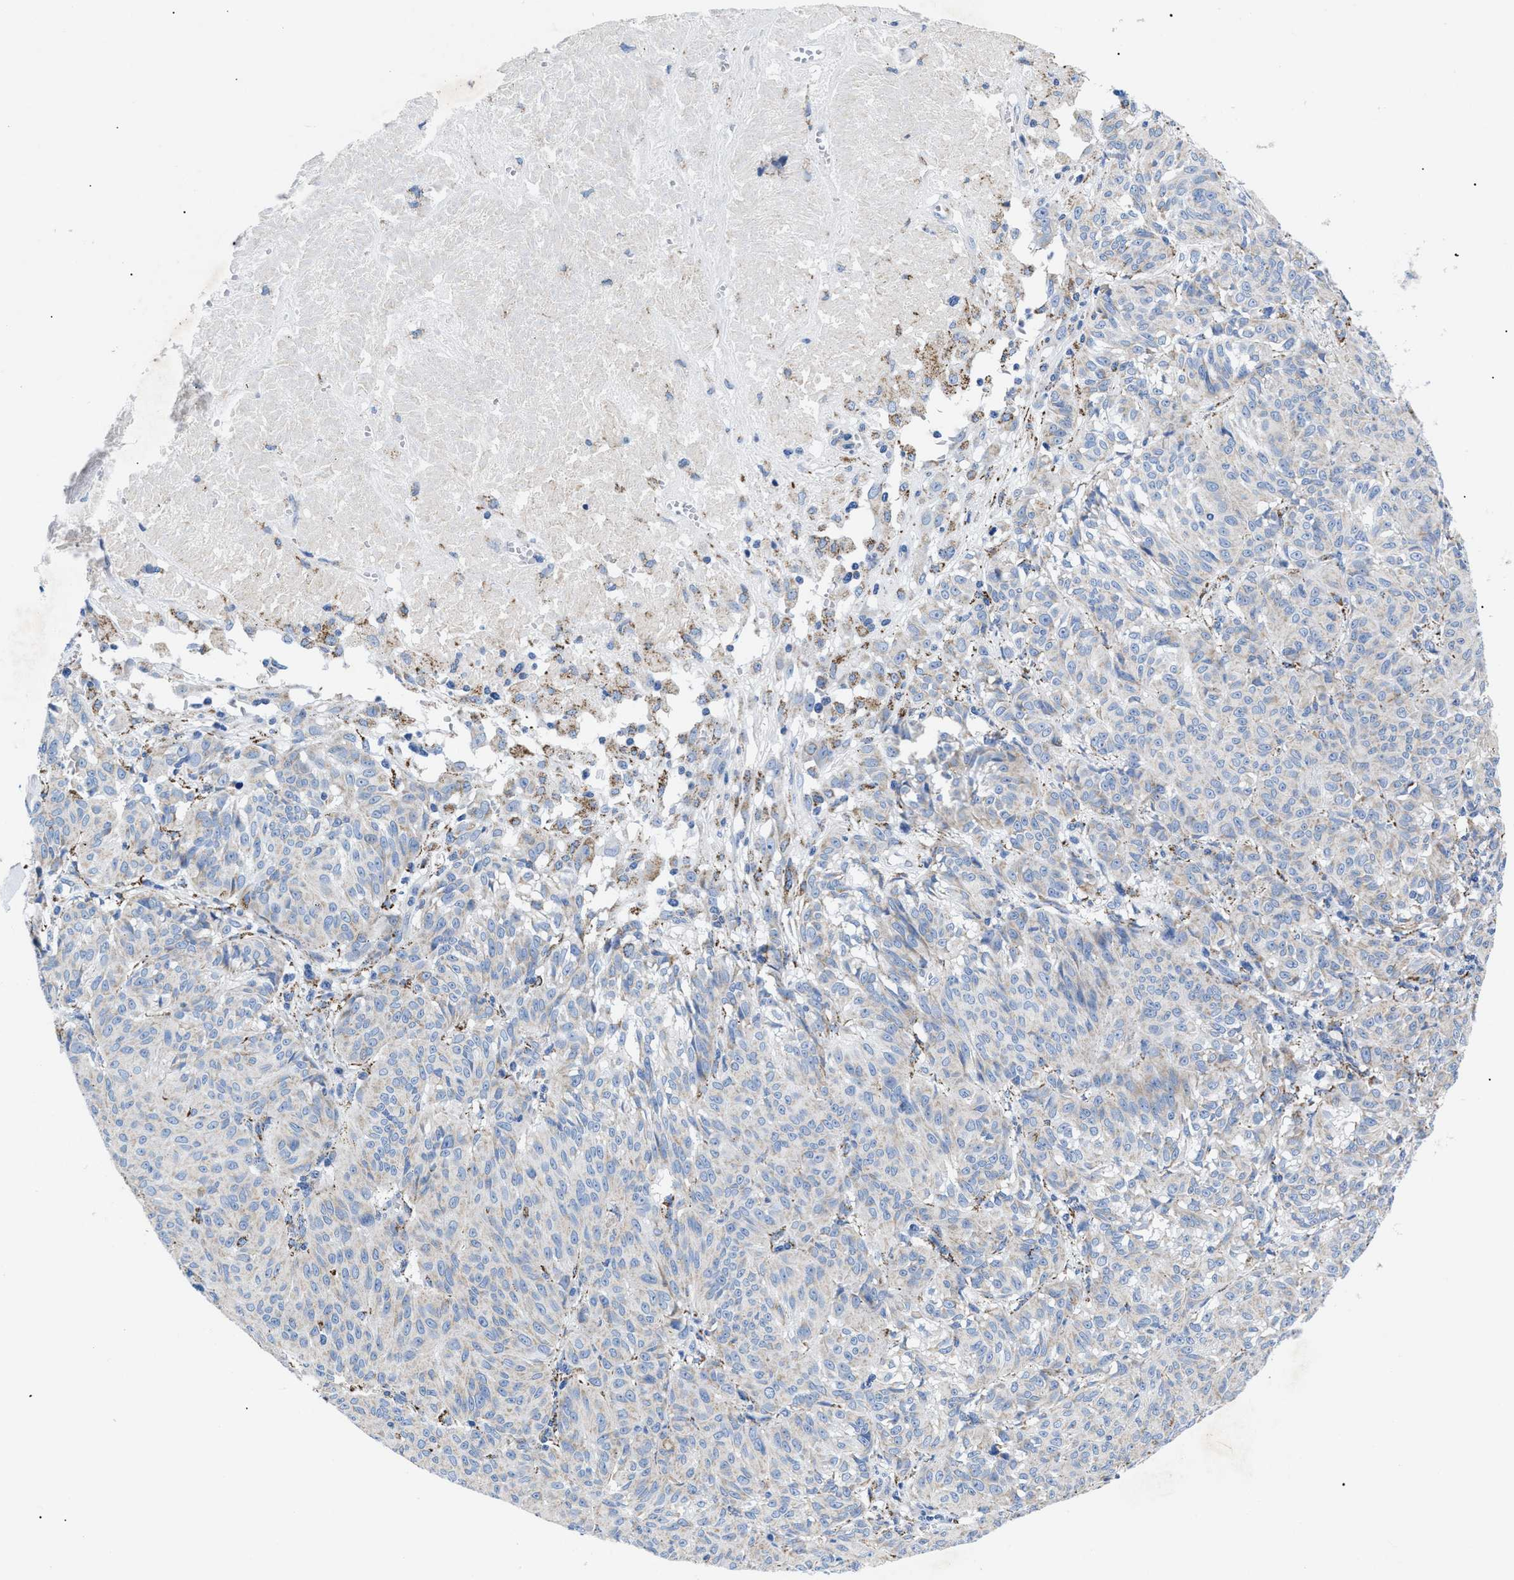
{"staining": {"intensity": "negative", "quantity": "none", "location": "none"}, "tissue": "melanoma", "cell_type": "Tumor cells", "image_type": "cancer", "snomed": [{"axis": "morphology", "description": "Malignant melanoma, NOS"}, {"axis": "topography", "description": "Skin"}], "caption": "Immunohistochemistry of melanoma exhibits no staining in tumor cells.", "gene": "GPR149", "patient": {"sex": "female", "age": 72}}